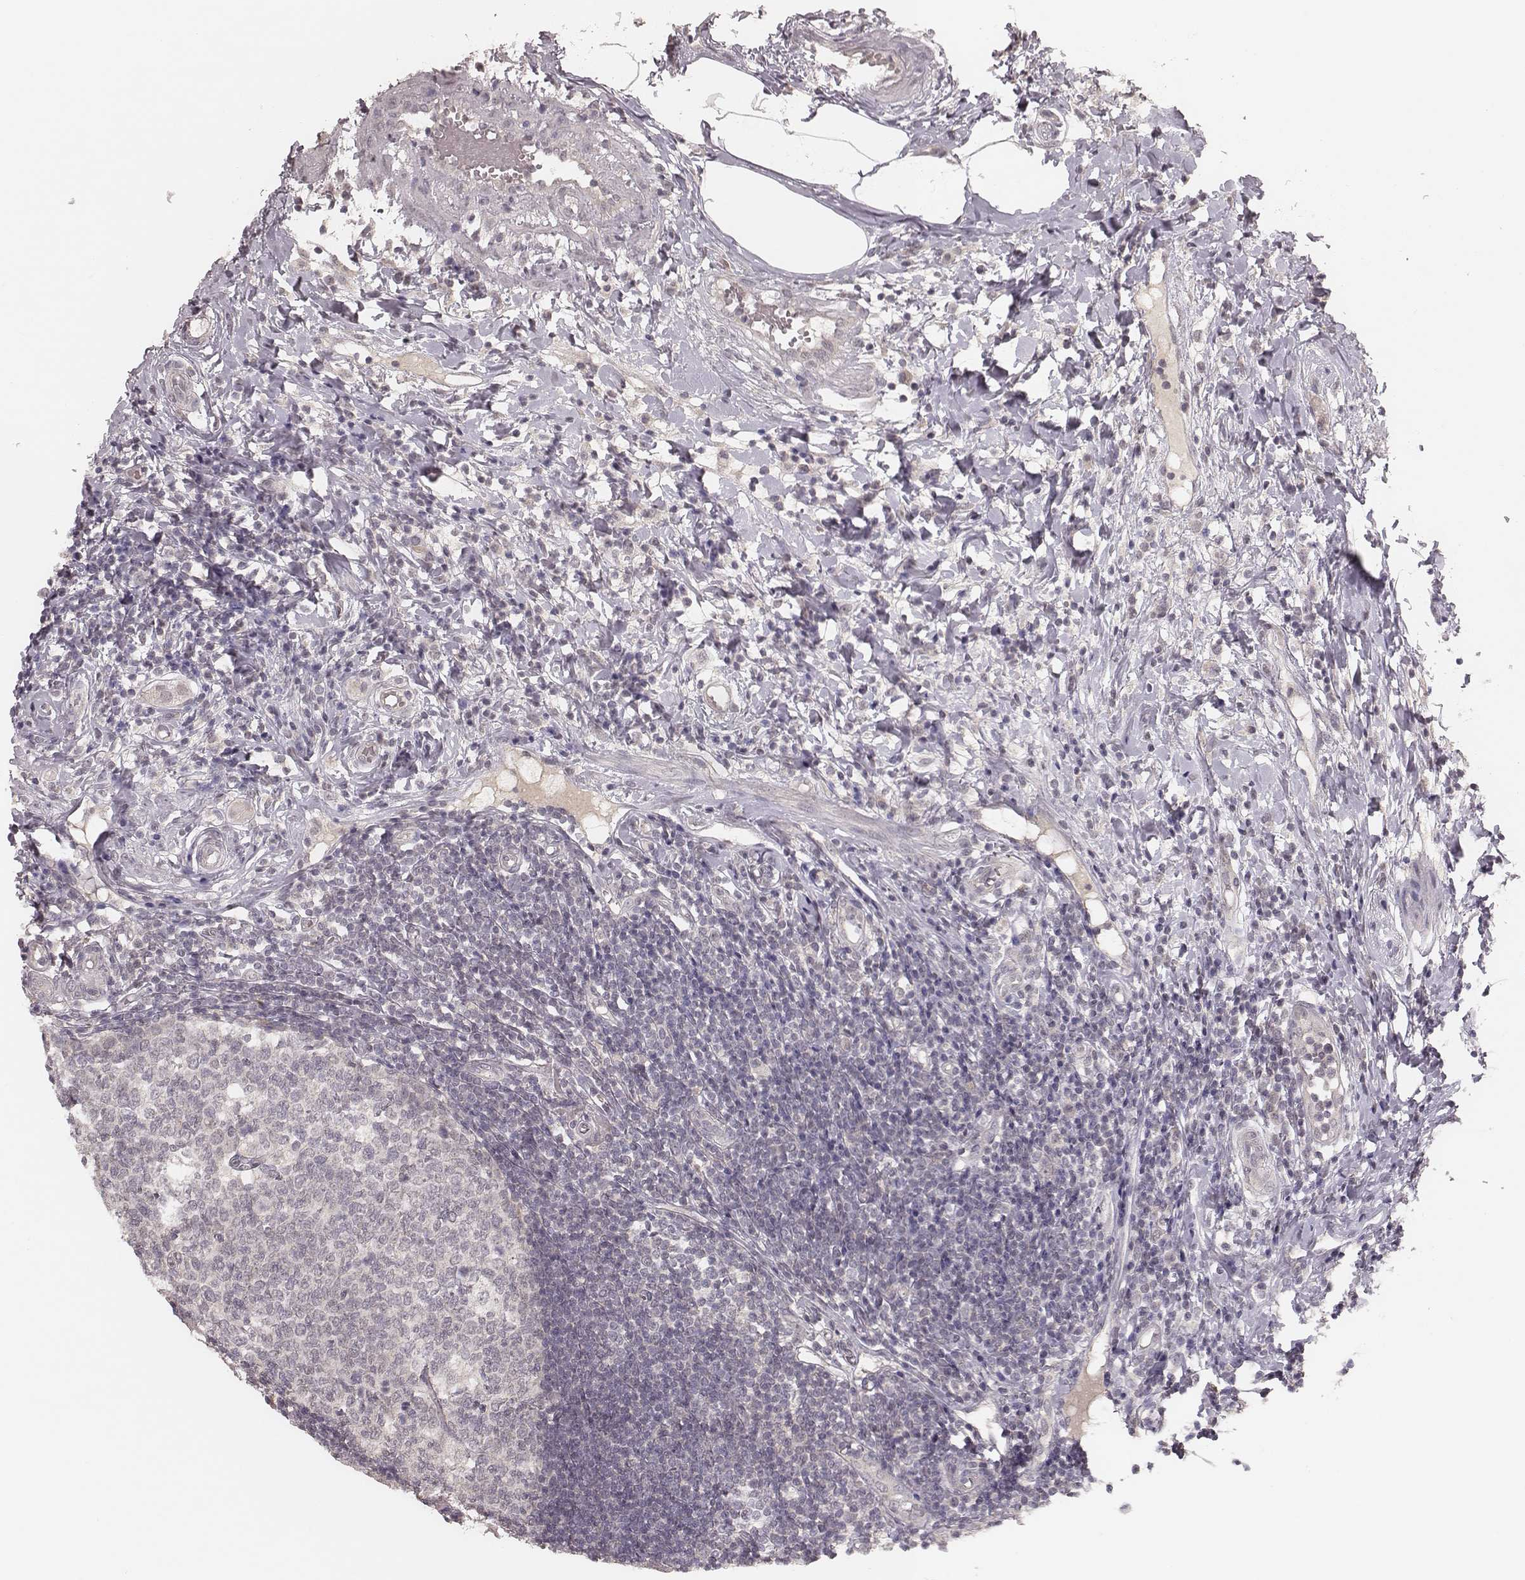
{"staining": {"intensity": "negative", "quantity": "none", "location": "none"}, "tissue": "appendix", "cell_type": "Glandular cells", "image_type": "normal", "snomed": [{"axis": "morphology", "description": "Normal tissue, NOS"}, {"axis": "morphology", "description": "Inflammation, NOS"}, {"axis": "topography", "description": "Appendix"}], "caption": "This is a micrograph of immunohistochemistry (IHC) staining of unremarkable appendix, which shows no staining in glandular cells. (Immunohistochemistry (ihc), brightfield microscopy, high magnification).", "gene": "LY6K", "patient": {"sex": "male", "age": 16}}